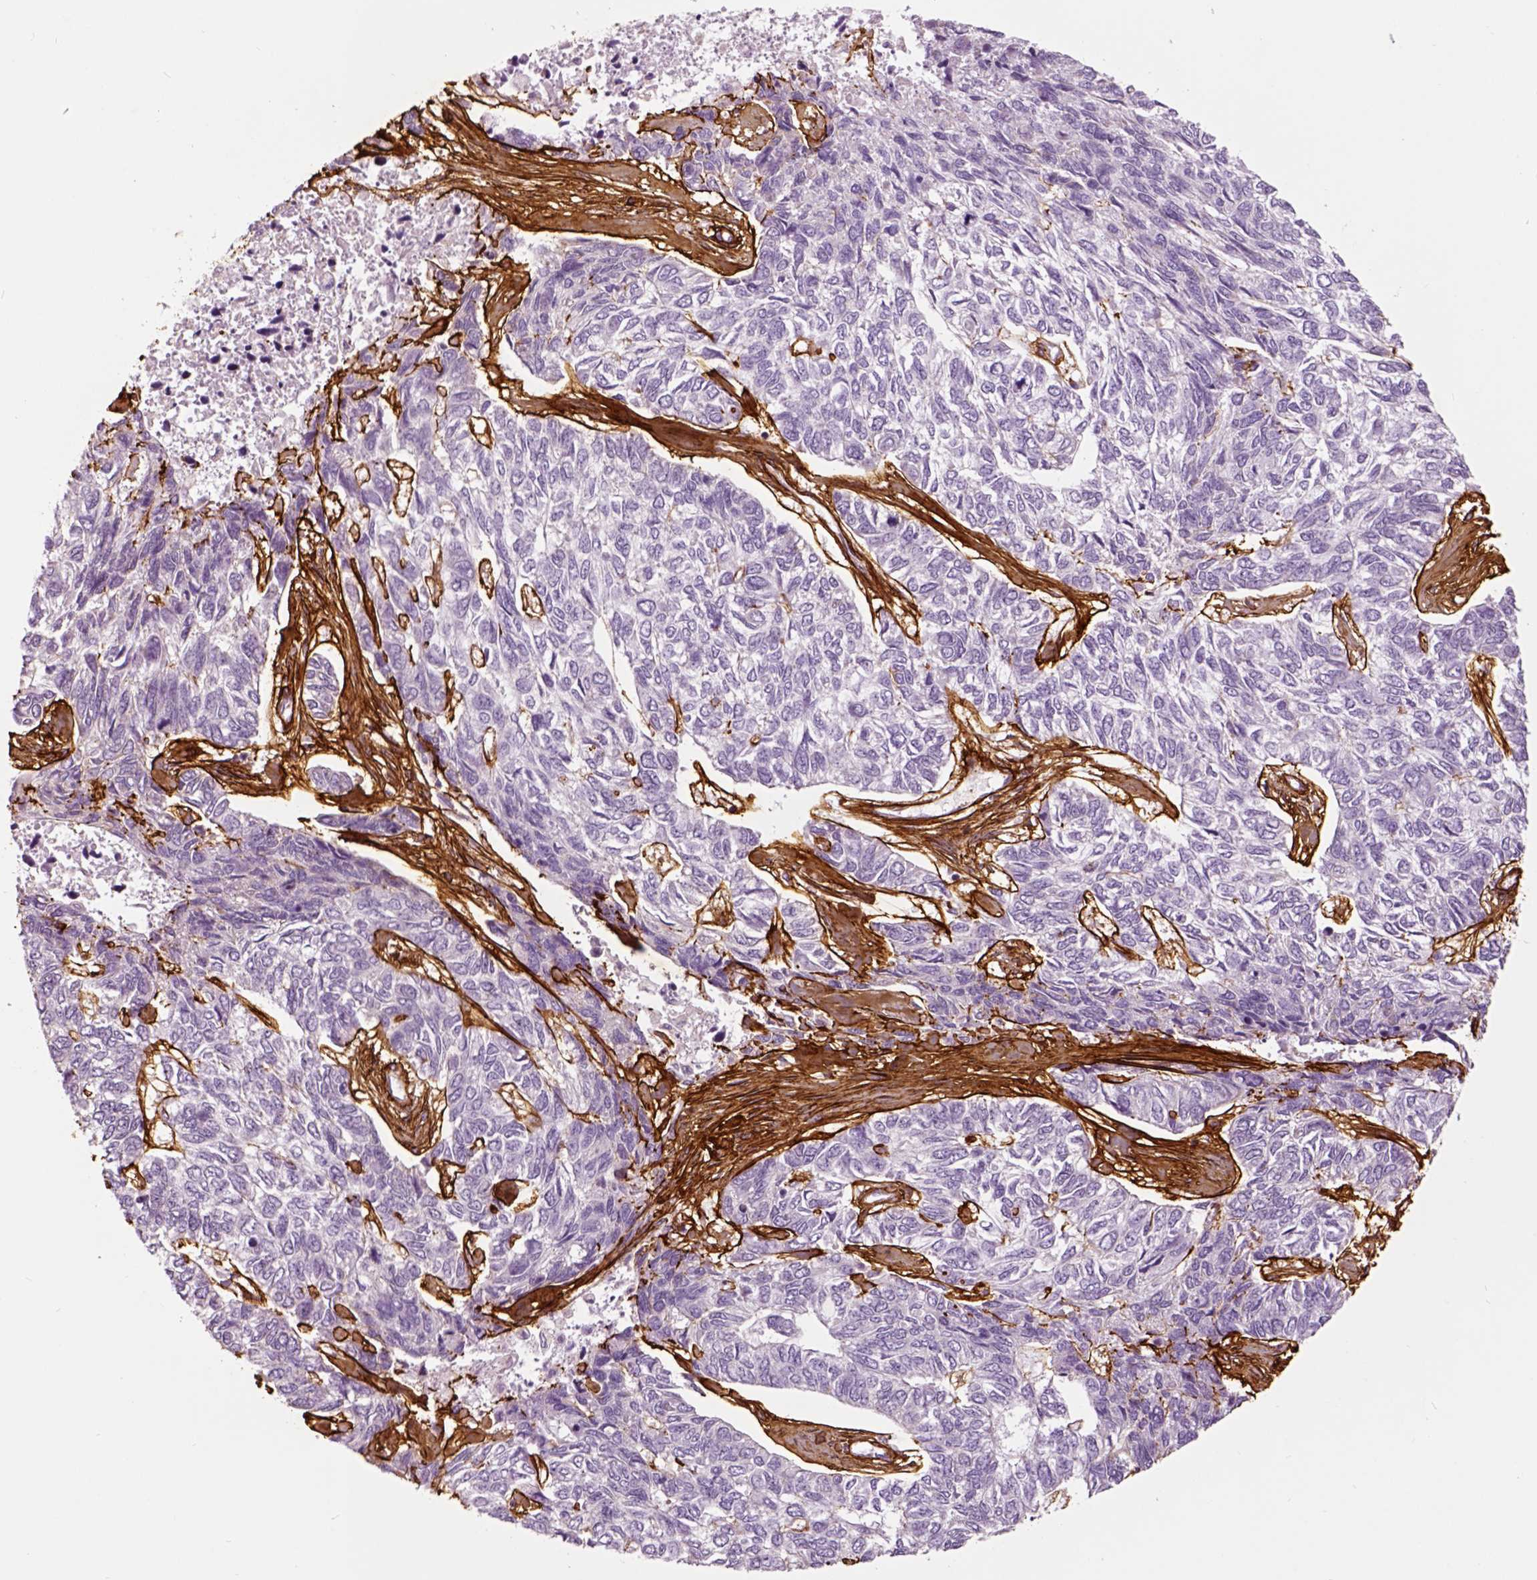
{"staining": {"intensity": "negative", "quantity": "none", "location": "none"}, "tissue": "skin cancer", "cell_type": "Tumor cells", "image_type": "cancer", "snomed": [{"axis": "morphology", "description": "Basal cell carcinoma"}, {"axis": "topography", "description": "Skin"}], "caption": "Immunohistochemistry (IHC) of human skin cancer shows no expression in tumor cells. (DAB IHC with hematoxylin counter stain).", "gene": "COL6A2", "patient": {"sex": "female", "age": 65}}